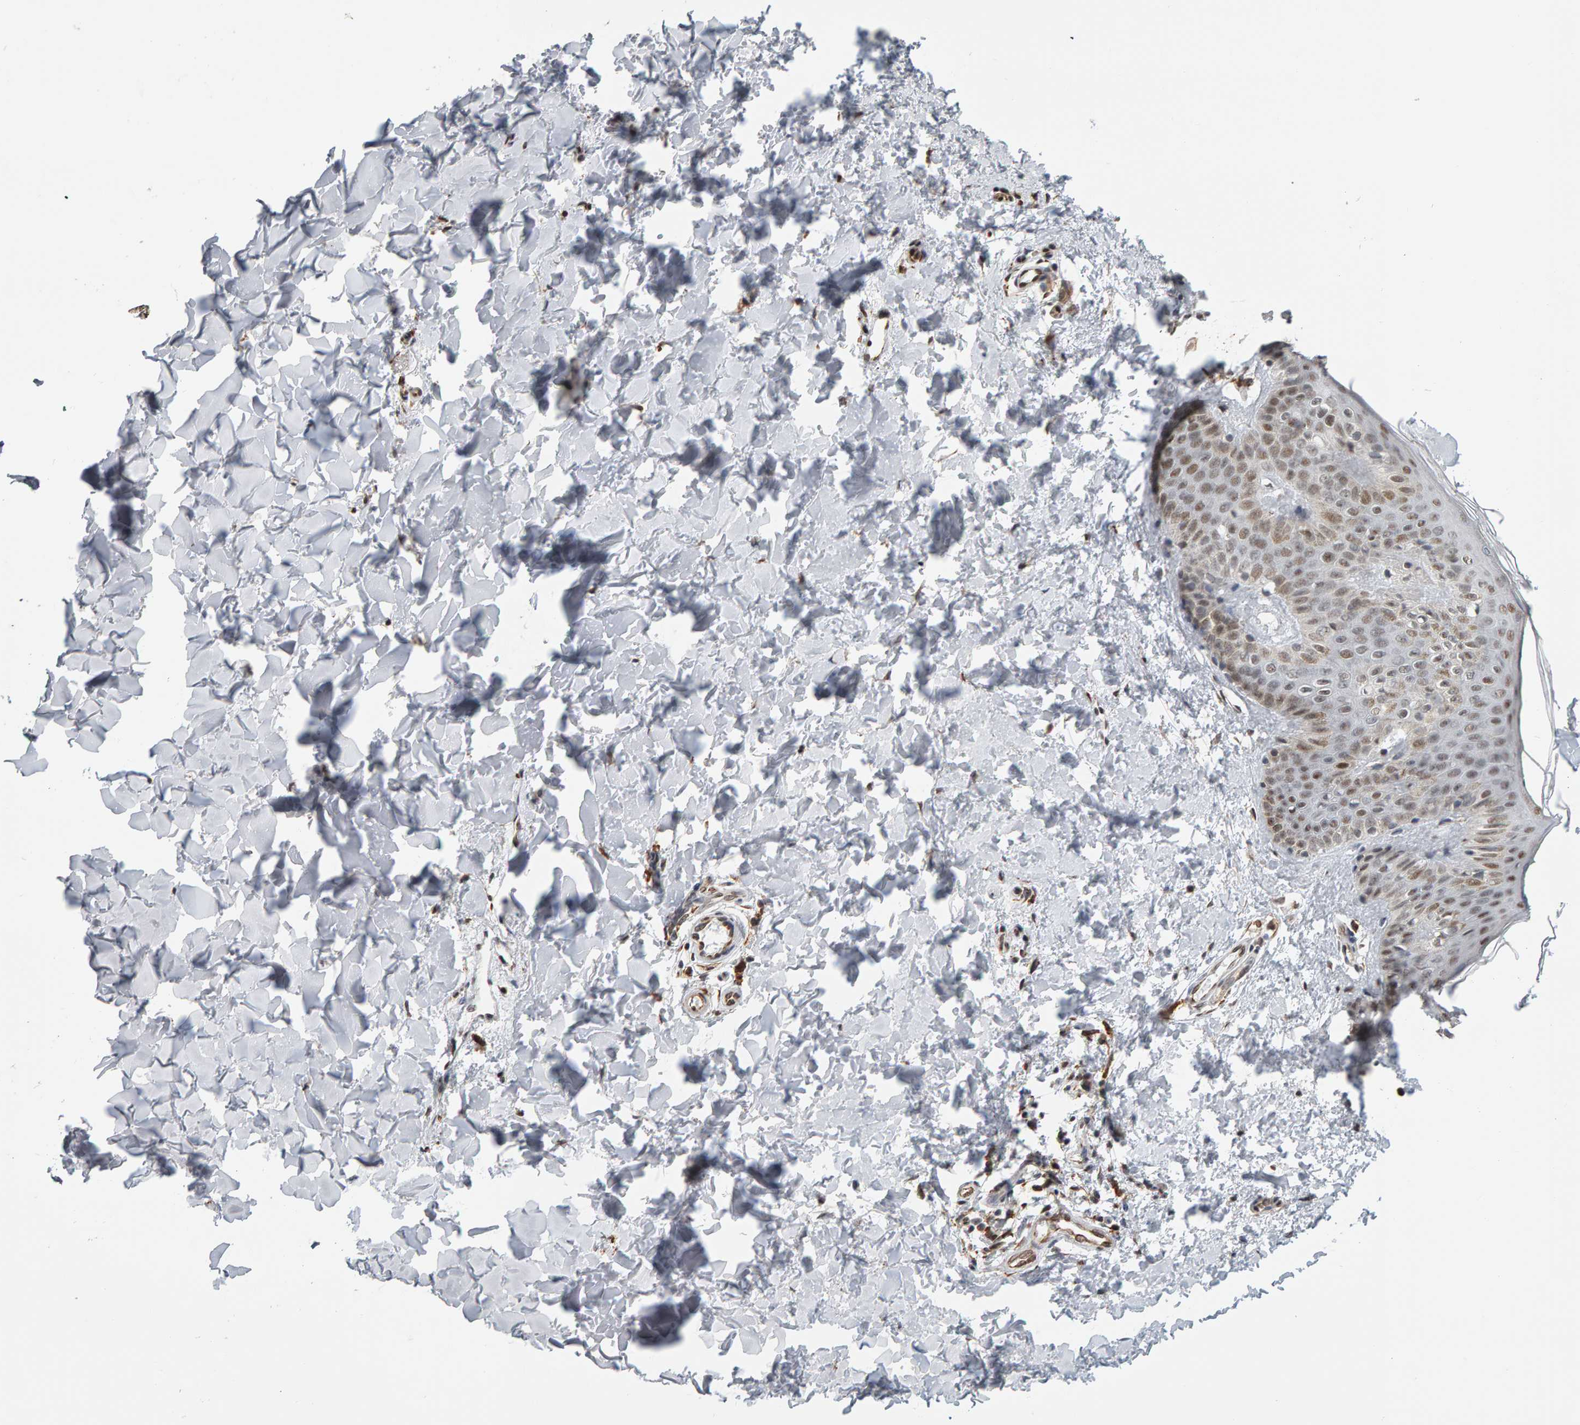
{"staining": {"intensity": "moderate", "quantity": ">75%", "location": "cytoplasmic/membranous"}, "tissue": "skin", "cell_type": "Fibroblasts", "image_type": "normal", "snomed": [{"axis": "morphology", "description": "Normal tissue, NOS"}, {"axis": "morphology", "description": "Neoplasm, benign, NOS"}, {"axis": "topography", "description": "Skin"}, {"axis": "topography", "description": "Soft tissue"}], "caption": "Normal skin reveals moderate cytoplasmic/membranous expression in approximately >75% of fibroblasts, visualized by immunohistochemistry.", "gene": "ATF7IP", "patient": {"sex": "male", "age": 26}}